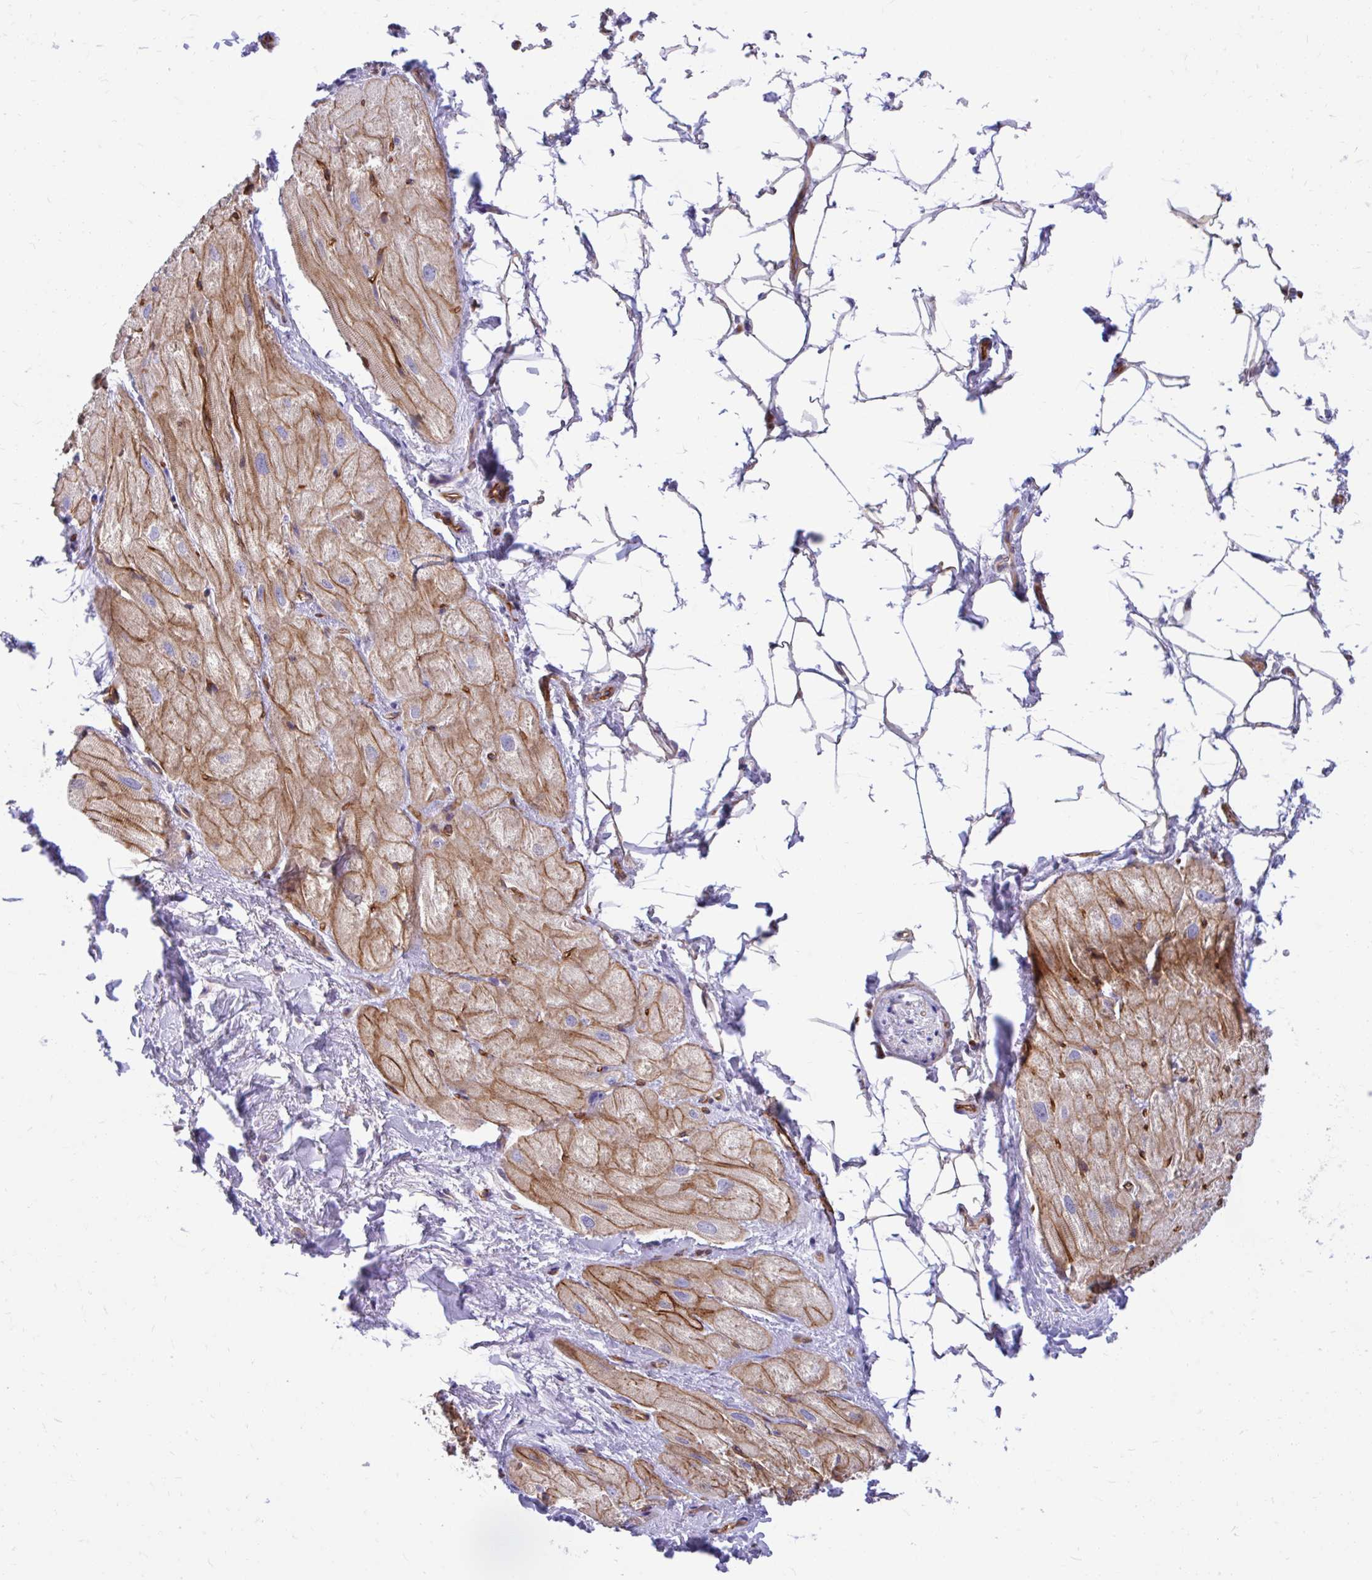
{"staining": {"intensity": "moderate", "quantity": ">75%", "location": "cytoplasmic/membranous"}, "tissue": "heart muscle", "cell_type": "Cardiomyocytes", "image_type": "normal", "snomed": [{"axis": "morphology", "description": "Normal tissue, NOS"}, {"axis": "topography", "description": "Heart"}], "caption": "Unremarkable heart muscle reveals moderate cytoplasmic/membranous expression in approximately >75% of cardiomyocytes.", "gene": "ESPNL", "patient": {"sex": "male", "age": 62}}